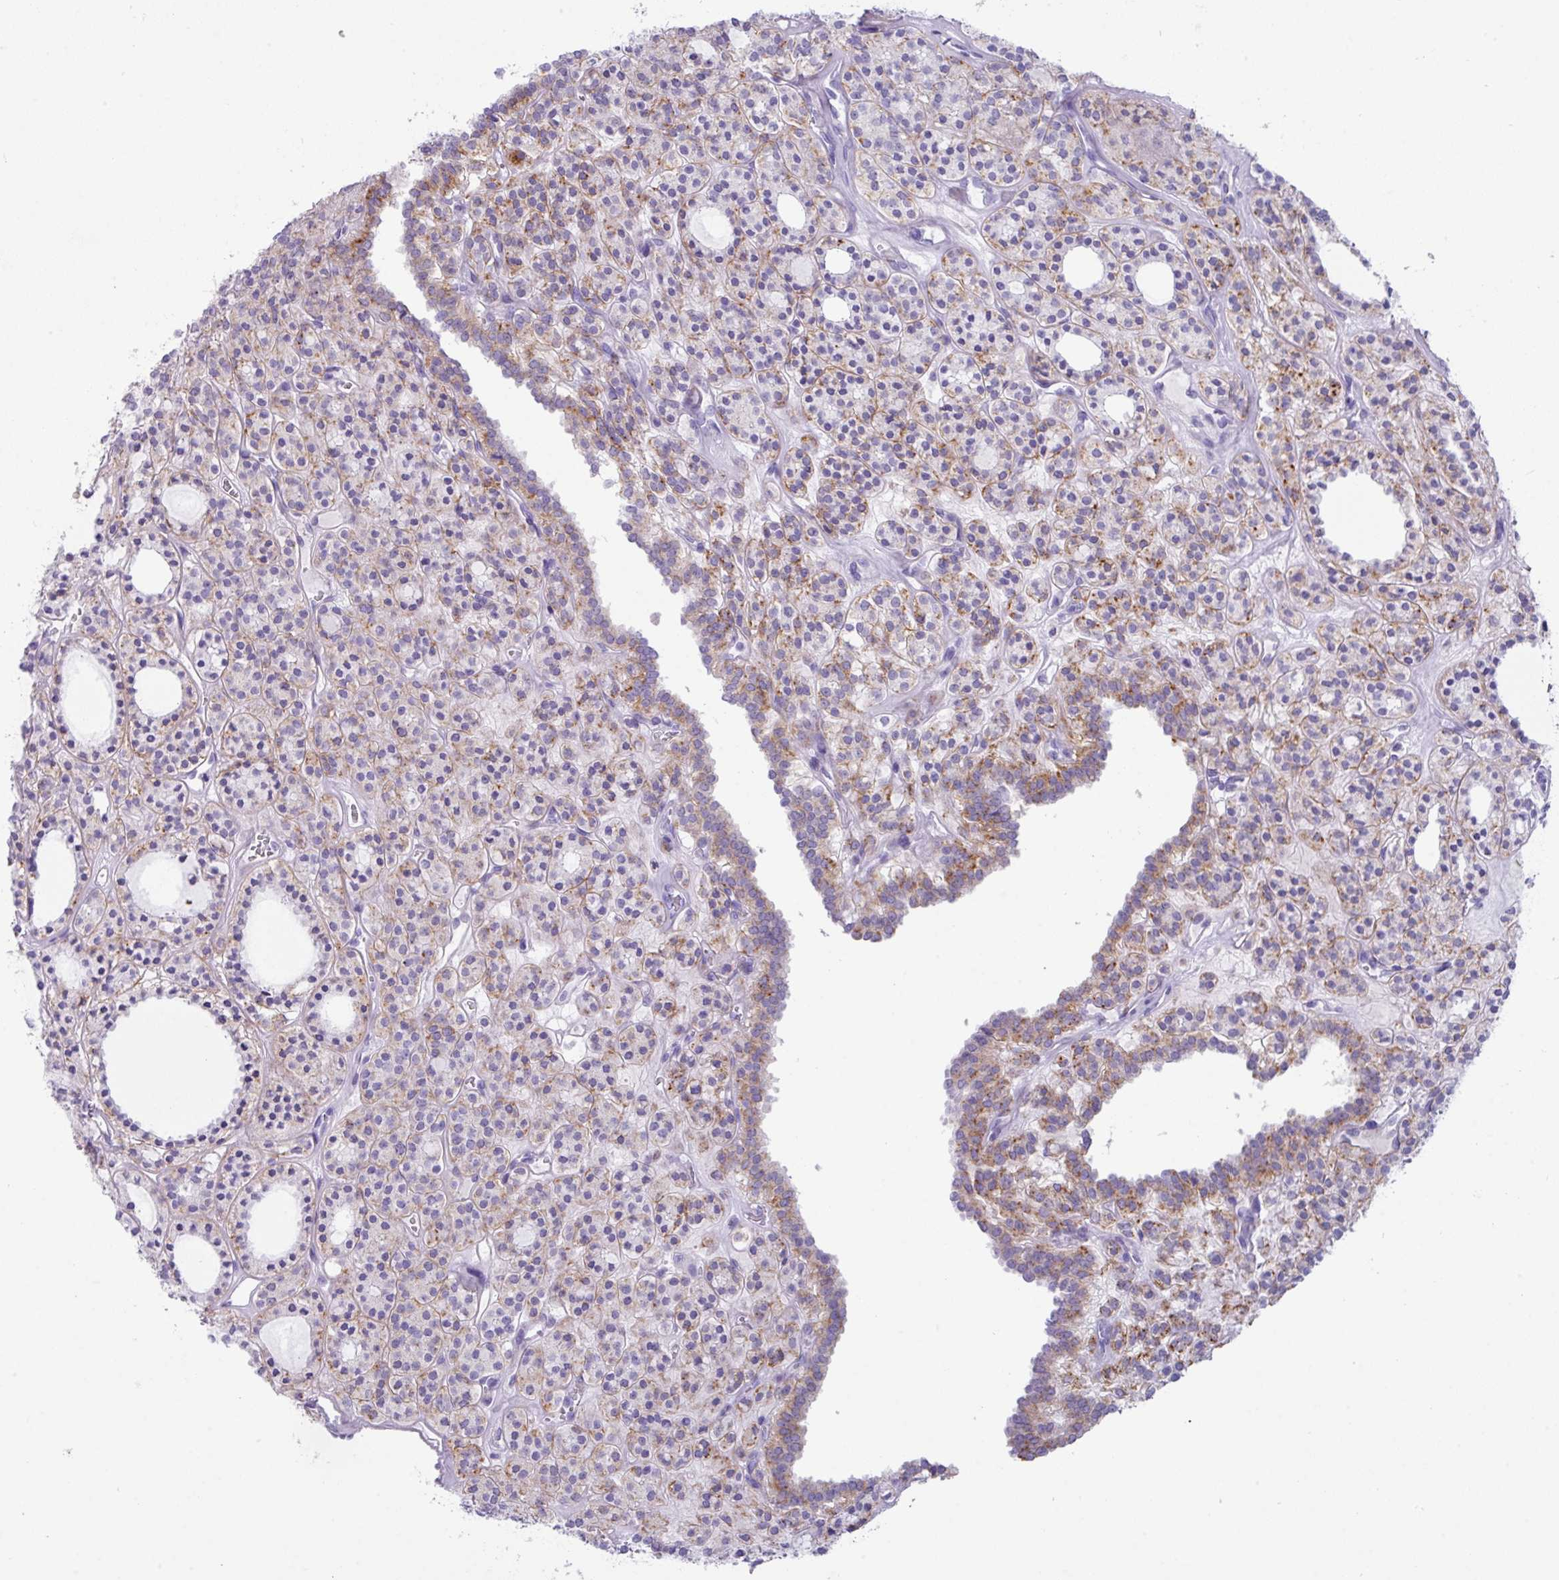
{"staining": {"intensity": "moderate", "quantity": "25%-75%", "location": "cytoplasmic/membranous"}, "tissue": "thyroid cancer", "cell_type": "Tumor cells", "image_type": "cancer", "snomed": [{"axis": "morphology", "description": "Follicular adenoma carcinoma, NOS"}, {"axis": "topography", "description": "Thyroid gland"}], "caption": "An image of thyroid cancer stained for a protein reveals moderate cytoplasmic/membranous brown staining in tumor cells.", "gene": "NCCRP1", "patient": {"sex": "female", "age": 63}}